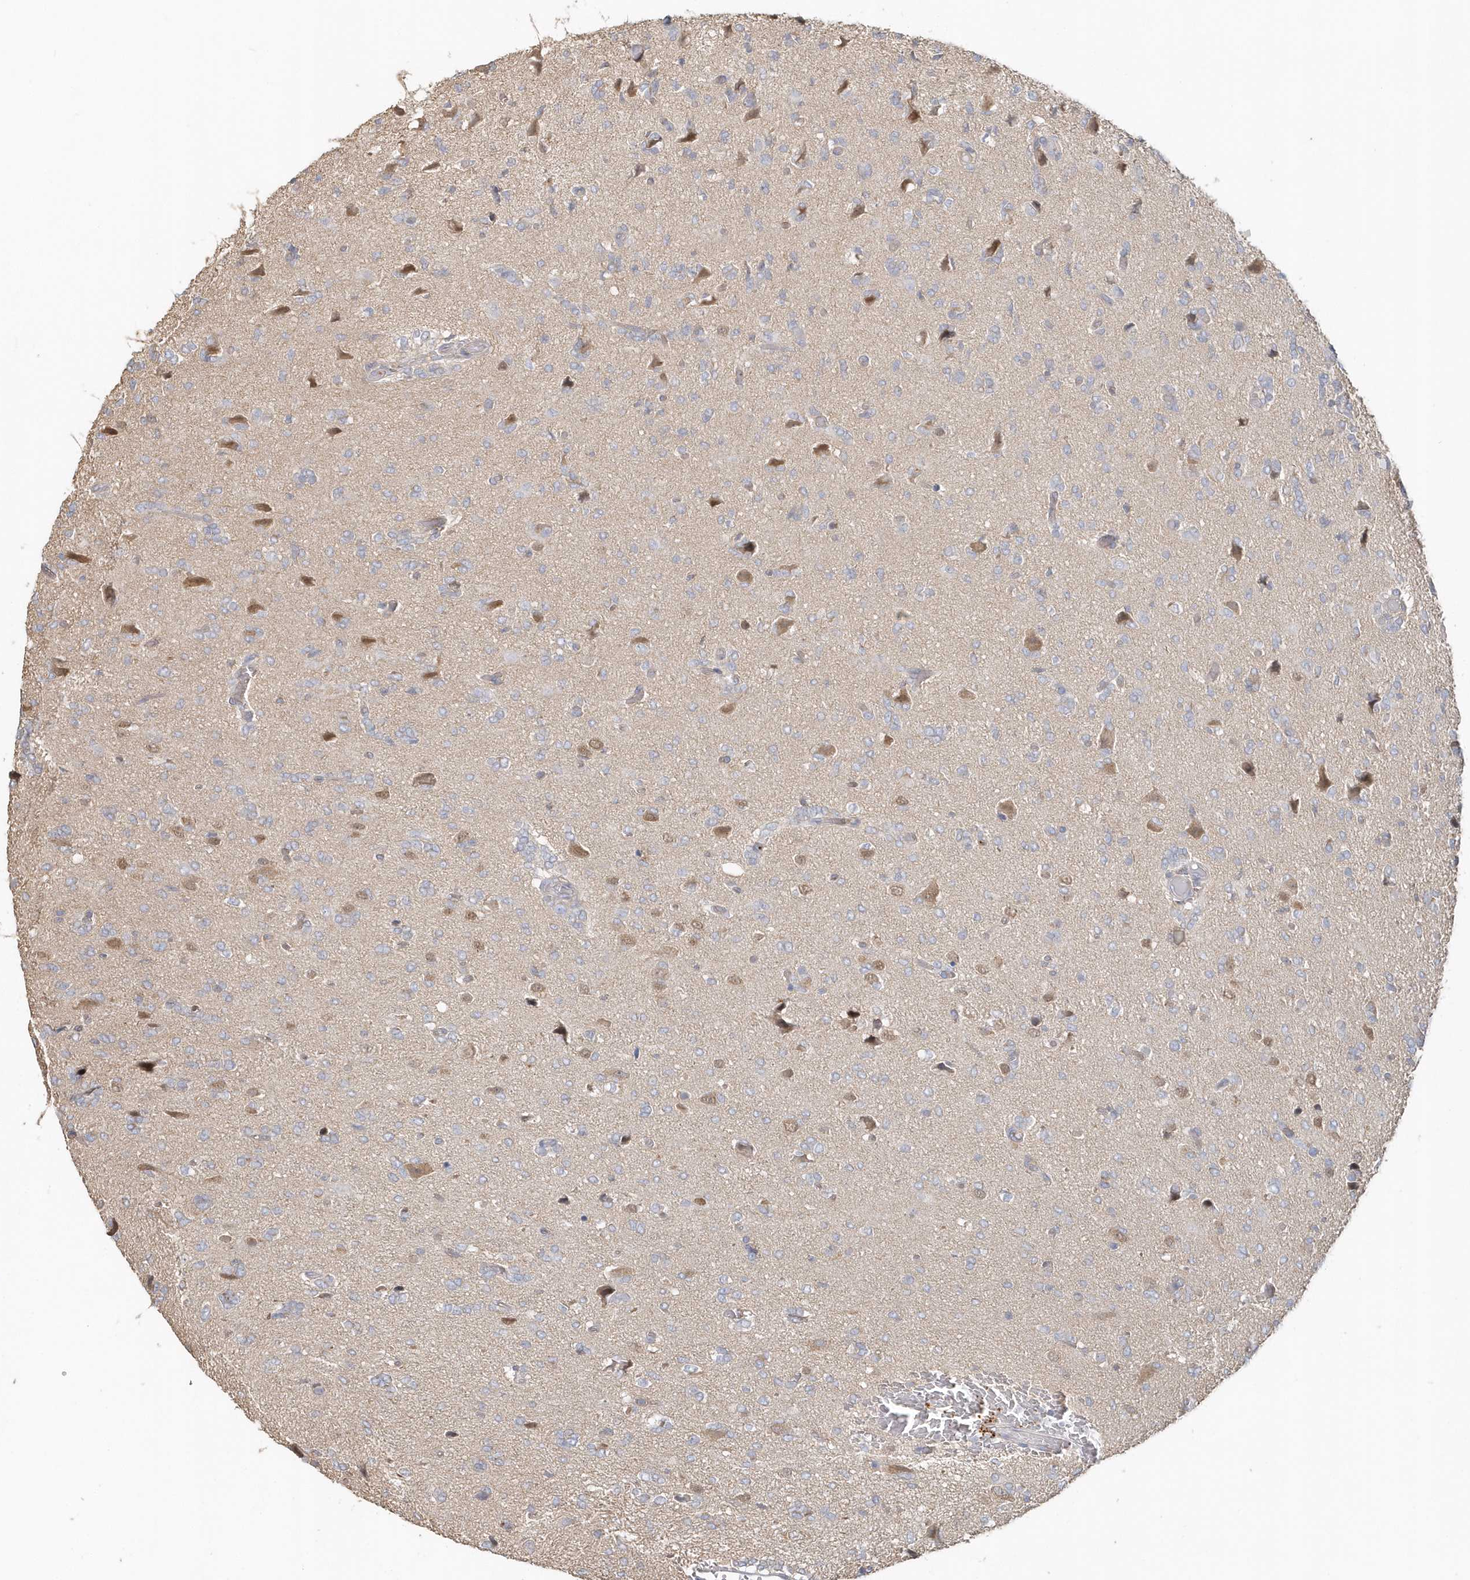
{"staining": {"intensity": "negative", "quantity": "none", "location": "none"}, "tissue": "glioma", "cell_type": "Tumor cells", "image_type": "cancer", "snomed": [{"axis": "morphology", "description": "Glioma, malignant, High grade"}, {"axis": "topography", "description": "Brain"}], "caption": "This photomicrograph is of glioma stained with immunohistochemistry to label a protein in brown with the nuclei are counter-stained blue. There is no staining in tumor cells. The staining was performed using DAB to visualize the protein expression in brown, while the nuclei were stained in blue with hematoxylin (Magnification: 20x).", "gene": "MMRN1", "patient": {"sex": "female", "age": 59}}